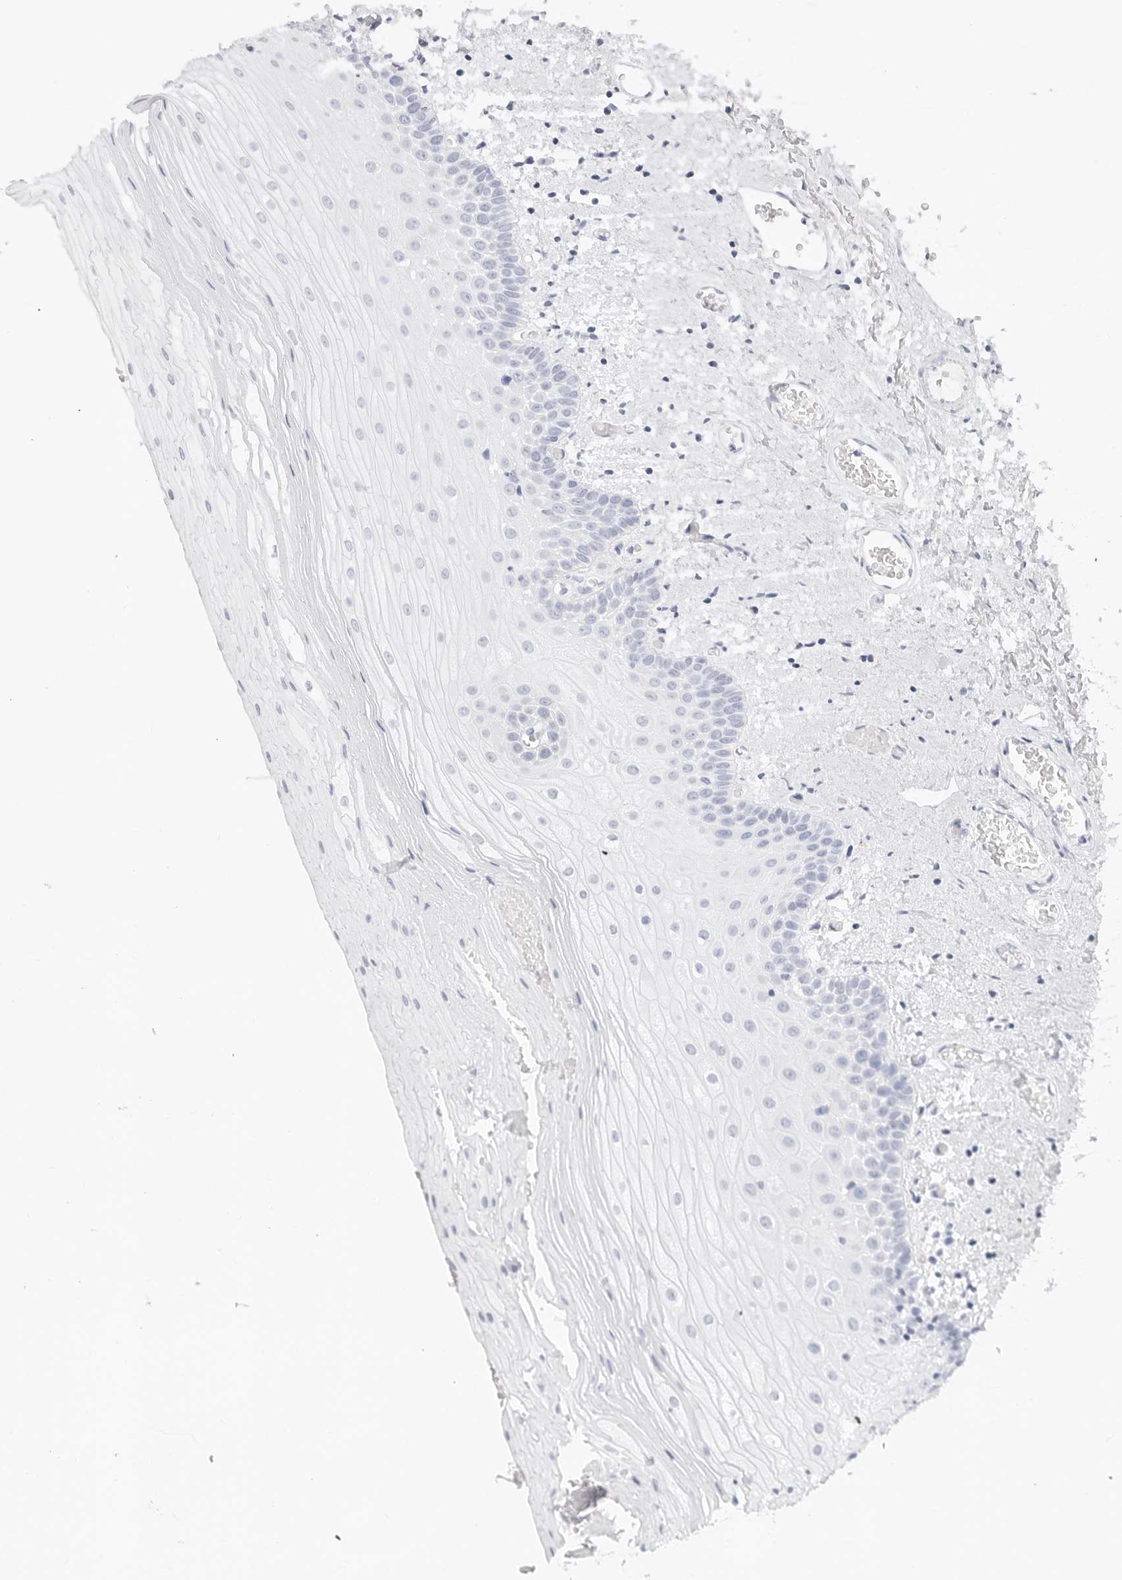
{"staining": {"intensity": "negative", "quantity": "none", "location": "none"}, "tissue": "oral mucosa", "cell_type": "Squamous epithelial cells", "image_type": "normal", "snomed": [{"axis": "morphology", "description": "Normal tissue, NOS"}, {"axis": "topography", "description": "Oral tissue"}], "caption": "Immunohistochemical staining of benign oral mucosa shows no significant expression in squamous epithelial cells.", "gene": "TFF2", "patient": {"sex": "male", "age": 52}}